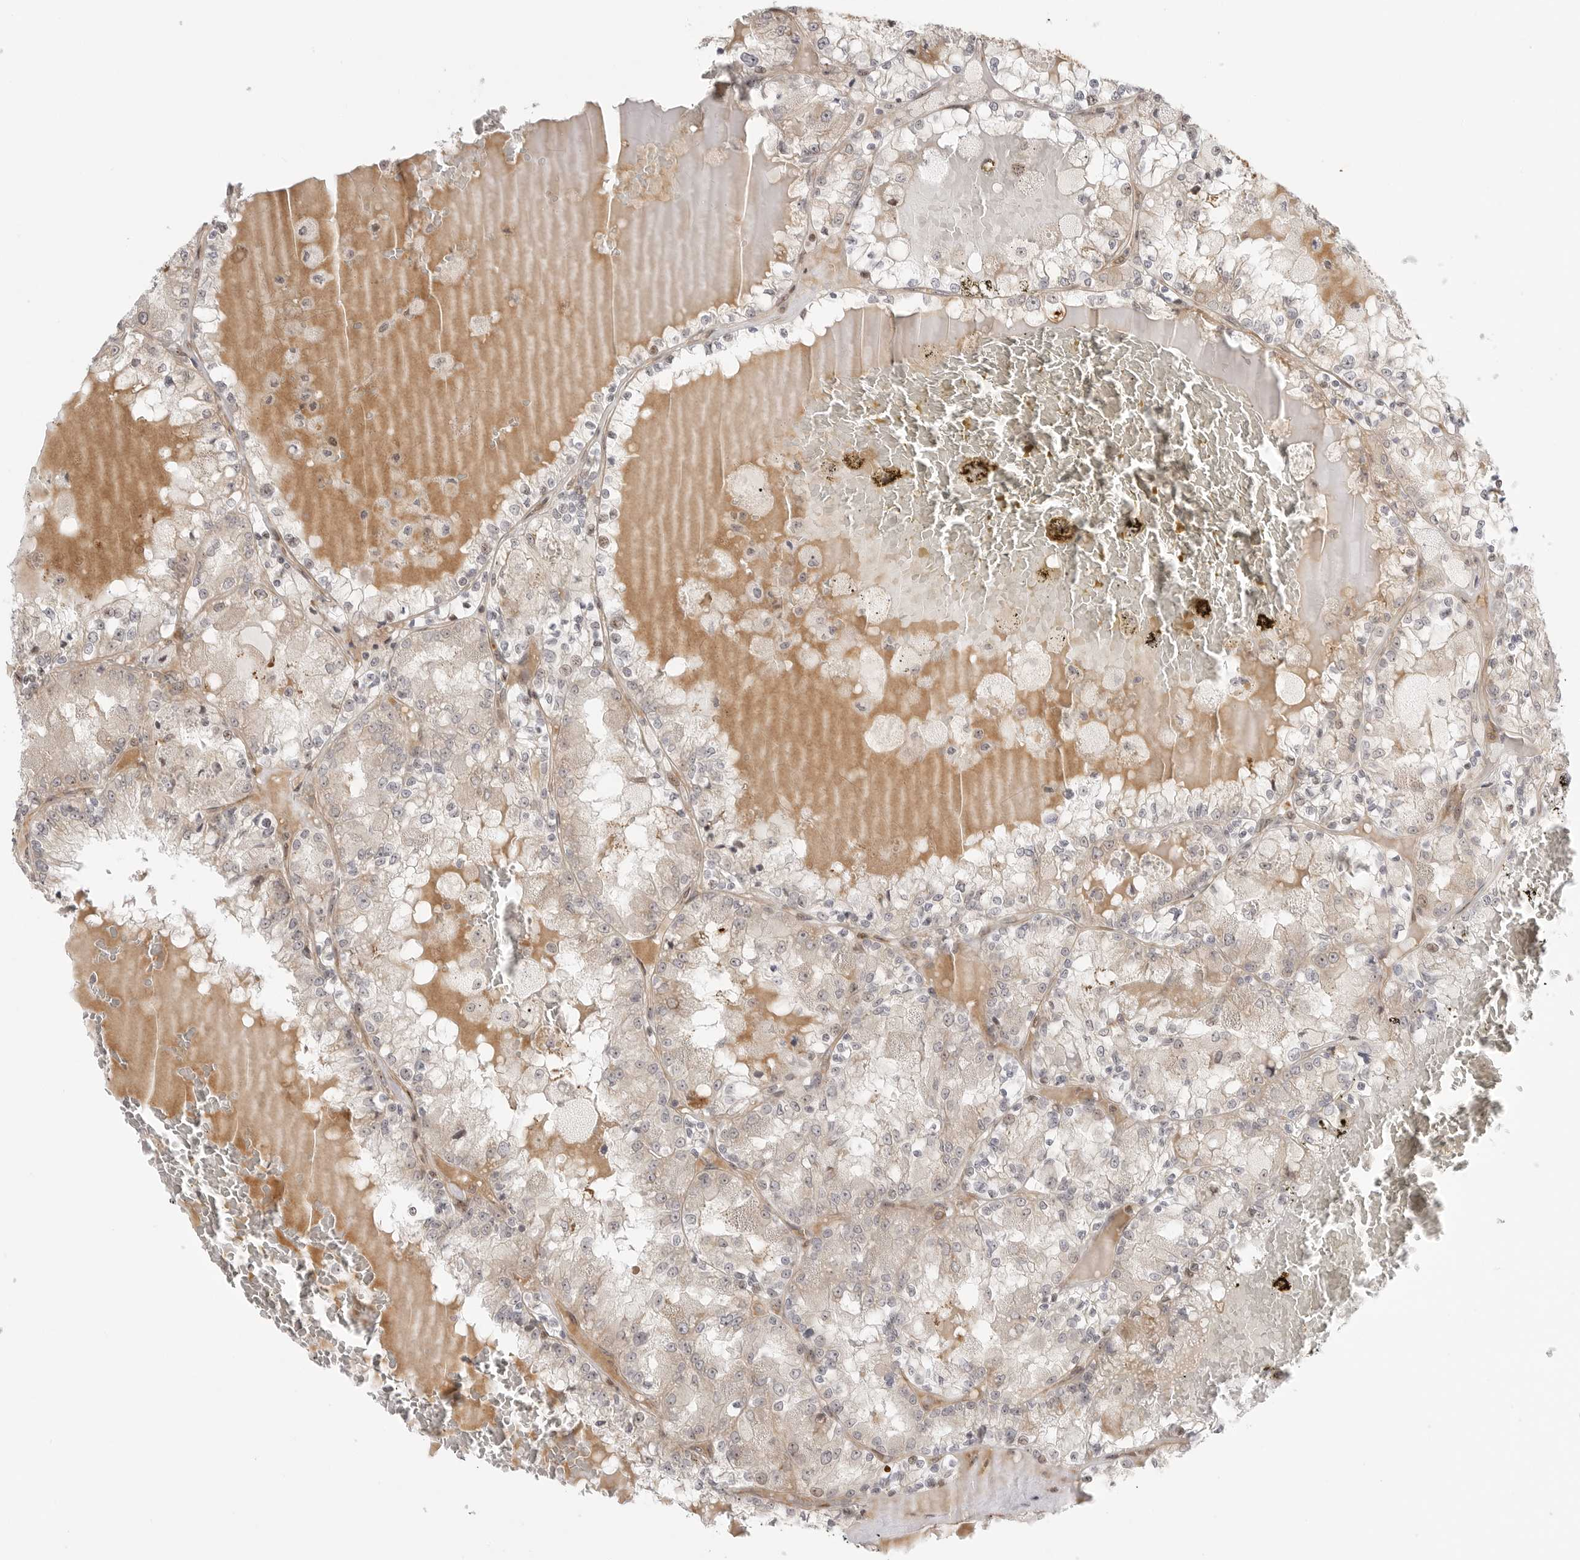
{"staining": {"intensity": "negative", "quantity": "none", "location": "none"}, "tissue": "renal cancer", "cell_type": "Tumor cells", "image_type": "cancer", "snomed": [{"axis": "morphology", "description": "Adenocarcinoma, NOS"}, {"axis": "topography", "description": "Kidney"}], "caption": "Renal cancer (adenocarcinoma) stained for a protein using immunohistochemistry (IHC) demonstrates no positivity tumor cells.", "gene": "DSCC1", "patient": {"sex": "female", "age": 56}}